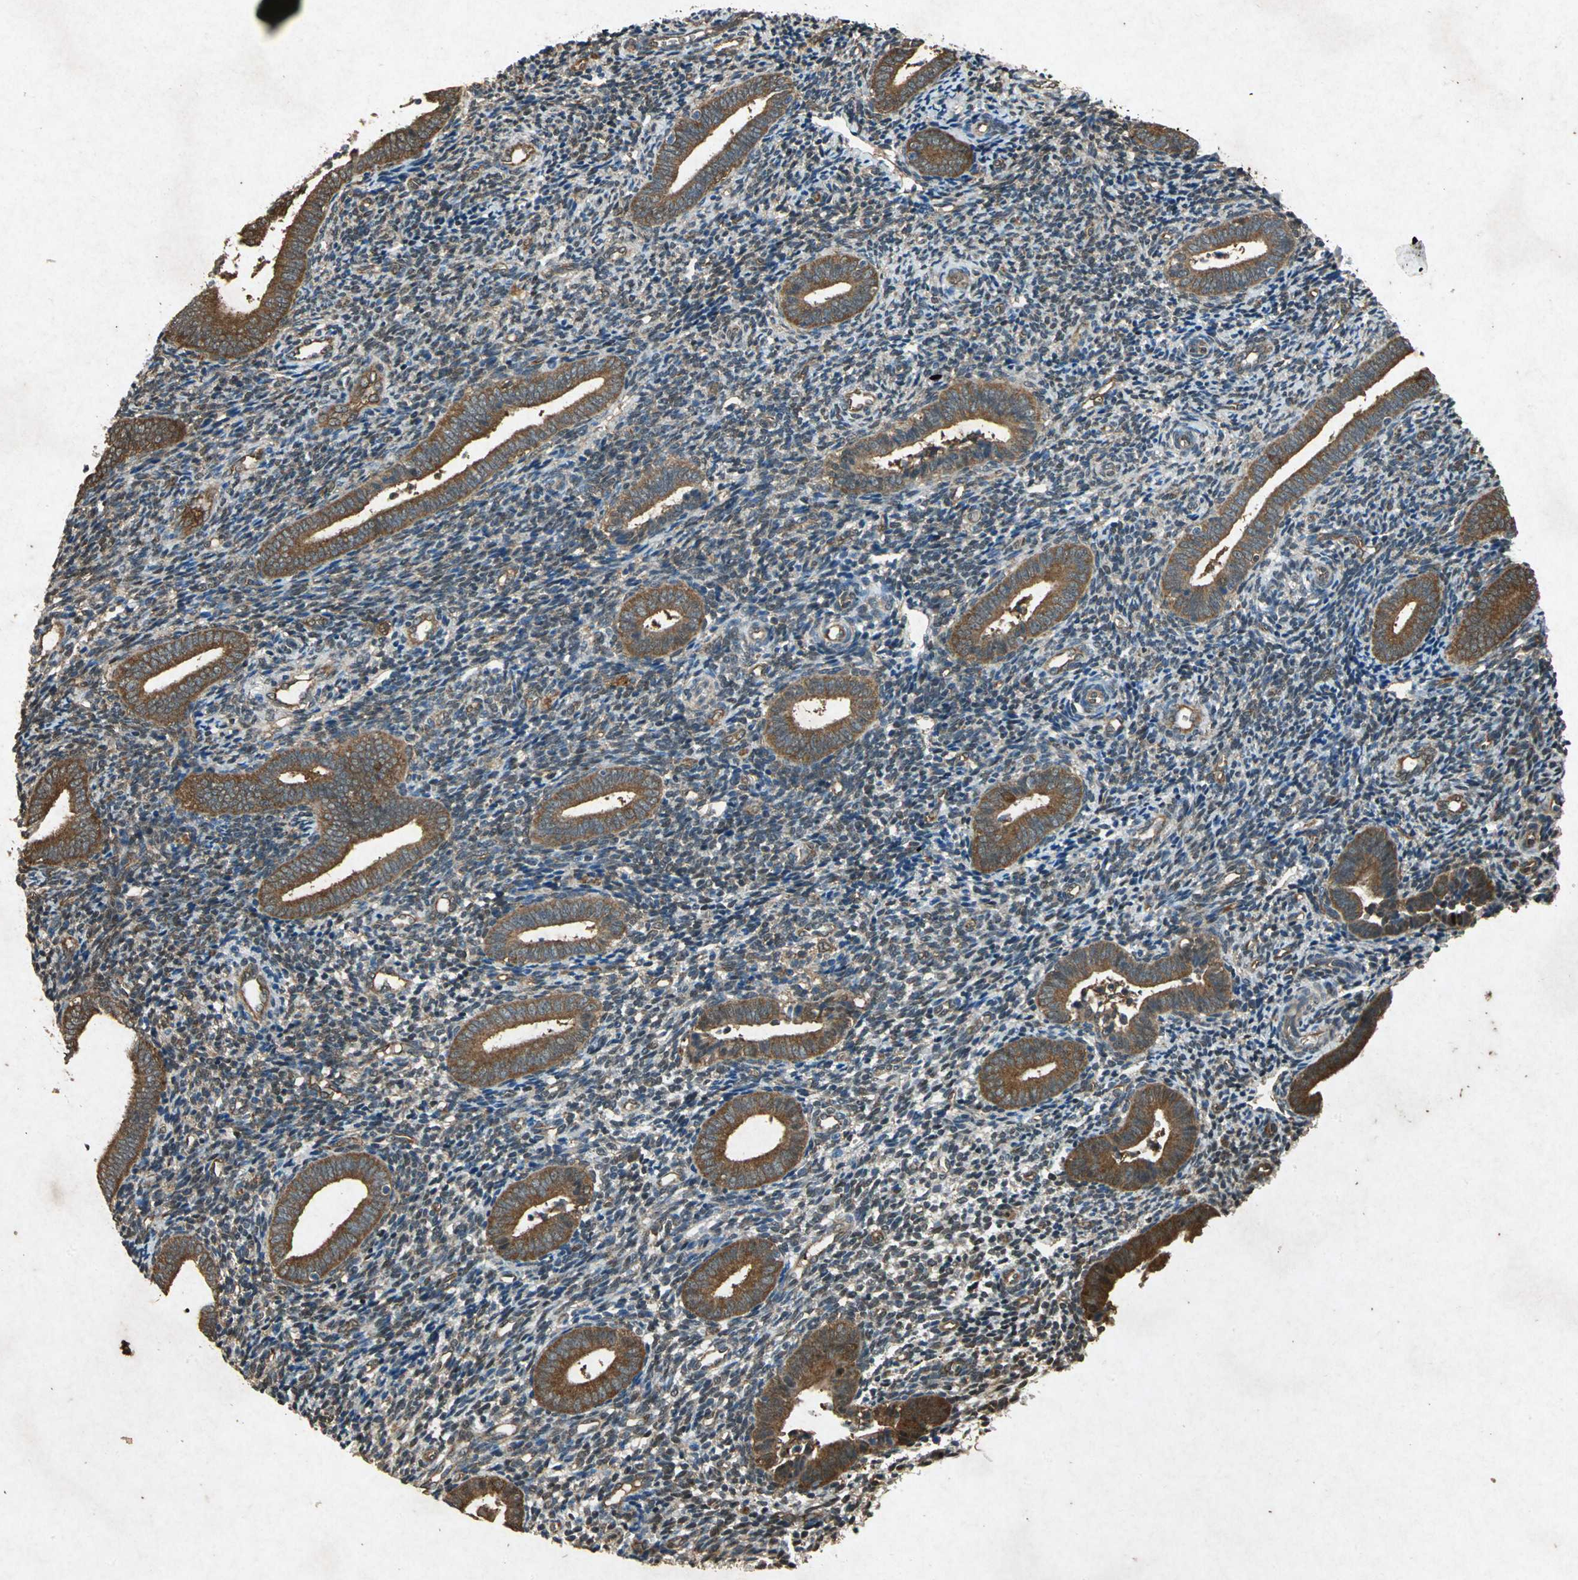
{"staining": {"intensity": "weak", "quantity": "25%-75%", "location": "cytoplasmic/membranous"}, "tissue": "endometrium", "cell_type": "Cells in endometrial stroma", "image_type": "normal", "snomed": [{"axis": "morphology", "description": "Normal tissue, NOS"}, {"axis": "topography", "description": "Uterus"}, {"axis": "topography", "description": "Endometrium"}], "caption": "Protein analysis of benign endometrium demonstrates weak cytoplasmic/membranous positivity in about 25%-75% of cells in endometrial stroma. The staining was performed using DAB to visualize the protein expression in brown, while the nuclei were stained in blue with hematoxylin (Magnification: 20x).", "gene": "HSP90AB1", "patient": {"sex": "female", "age": 33}}